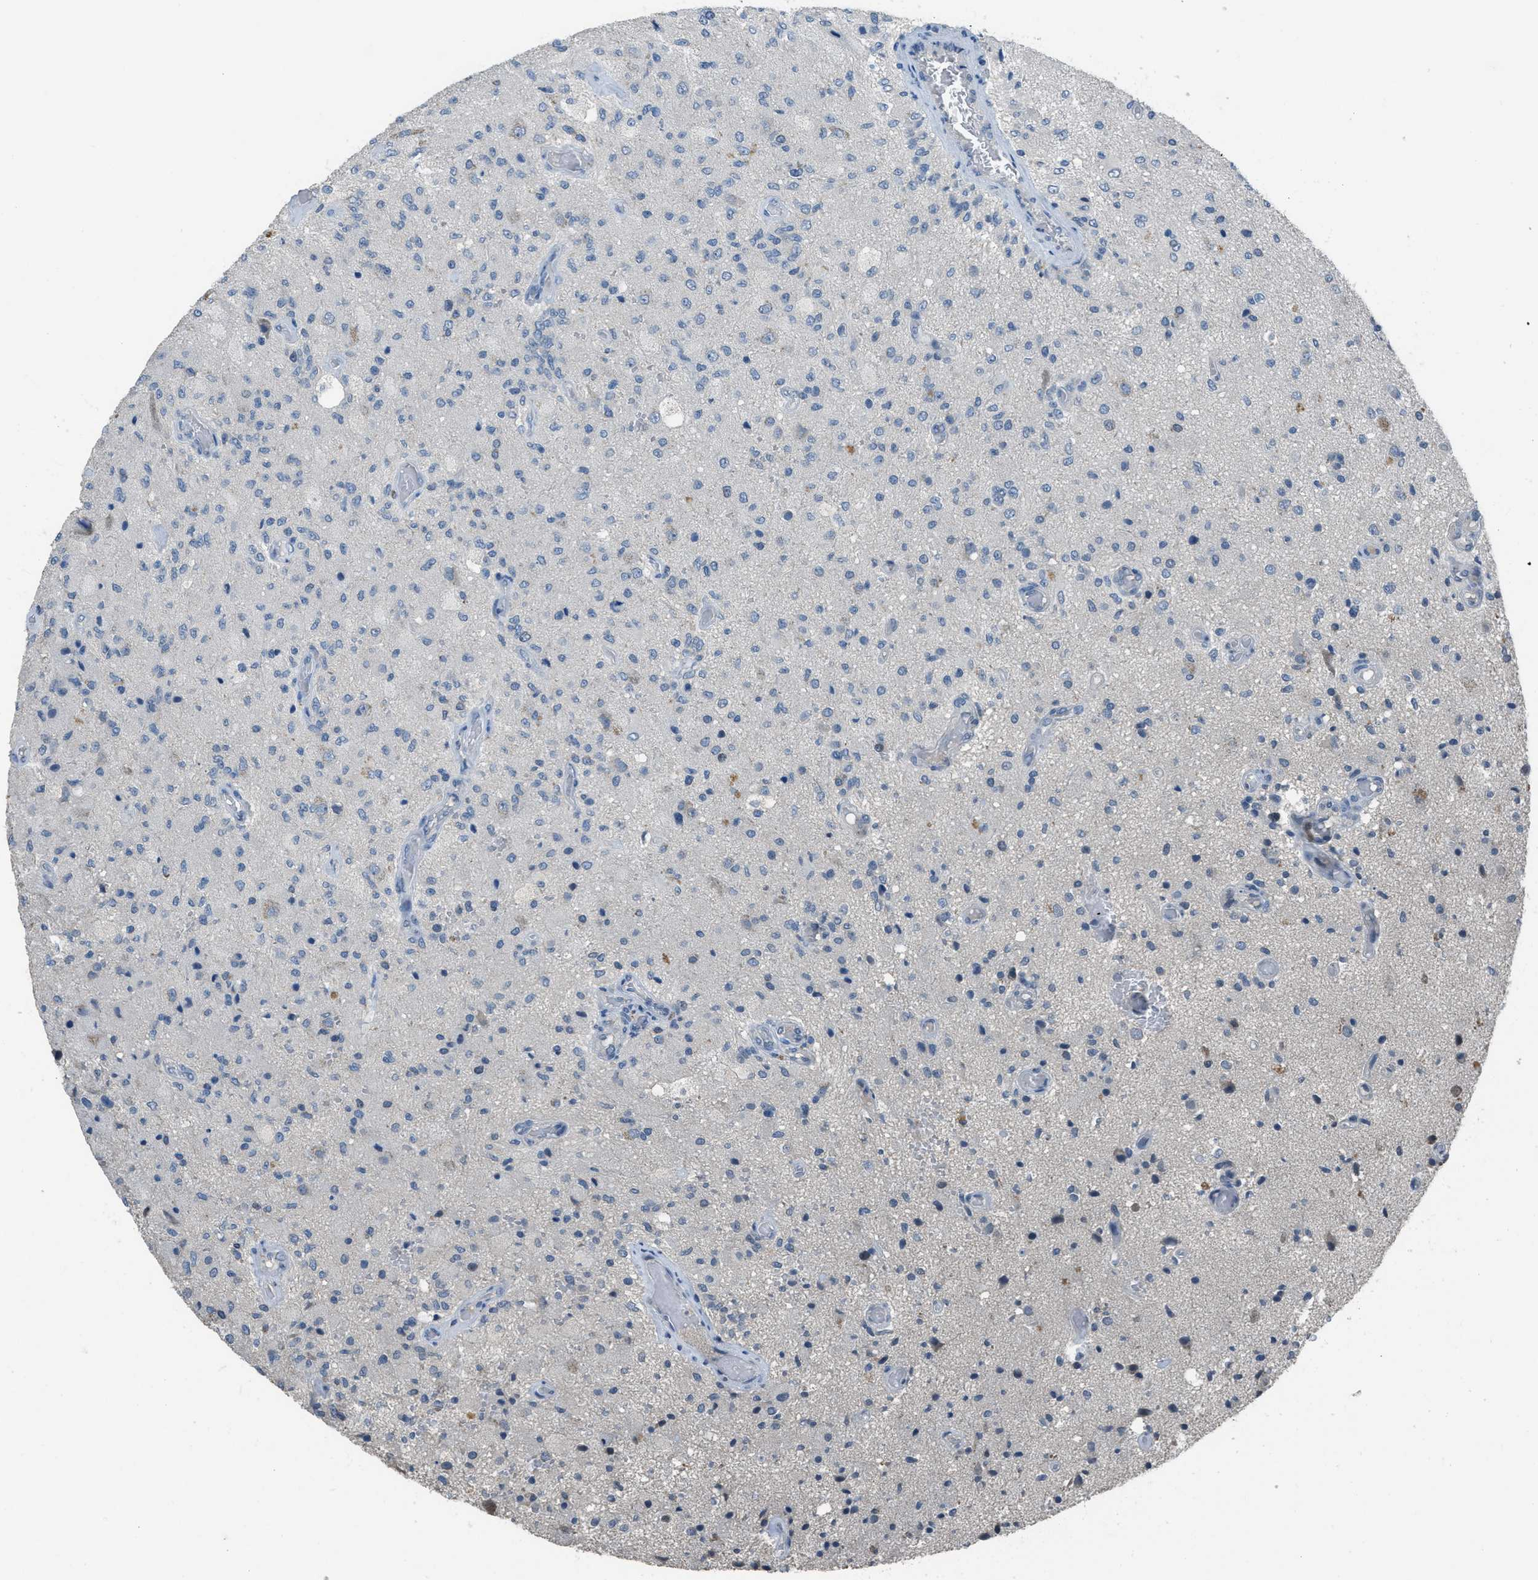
{"staining": {"intensity": "negative", "quantity": "none", "location": "none"}, "tissue": "glioma", "cell_type": "Tumor cells", "image_type": "cancer", "snomed": [{"axis": "morphology", "description": "Normal tissue, NOS"}, {"axis": "morphology", "description": "Glioma, malignant, High grade"}, {"axis": "topography", "description": "Cerebral cortex"}], "caption": "Glioma was stained to show a protein in brown. There is no significant staining in tumor cells.", "gene": "MIS18A", "patient": {"sex": "male", "age": 77}}